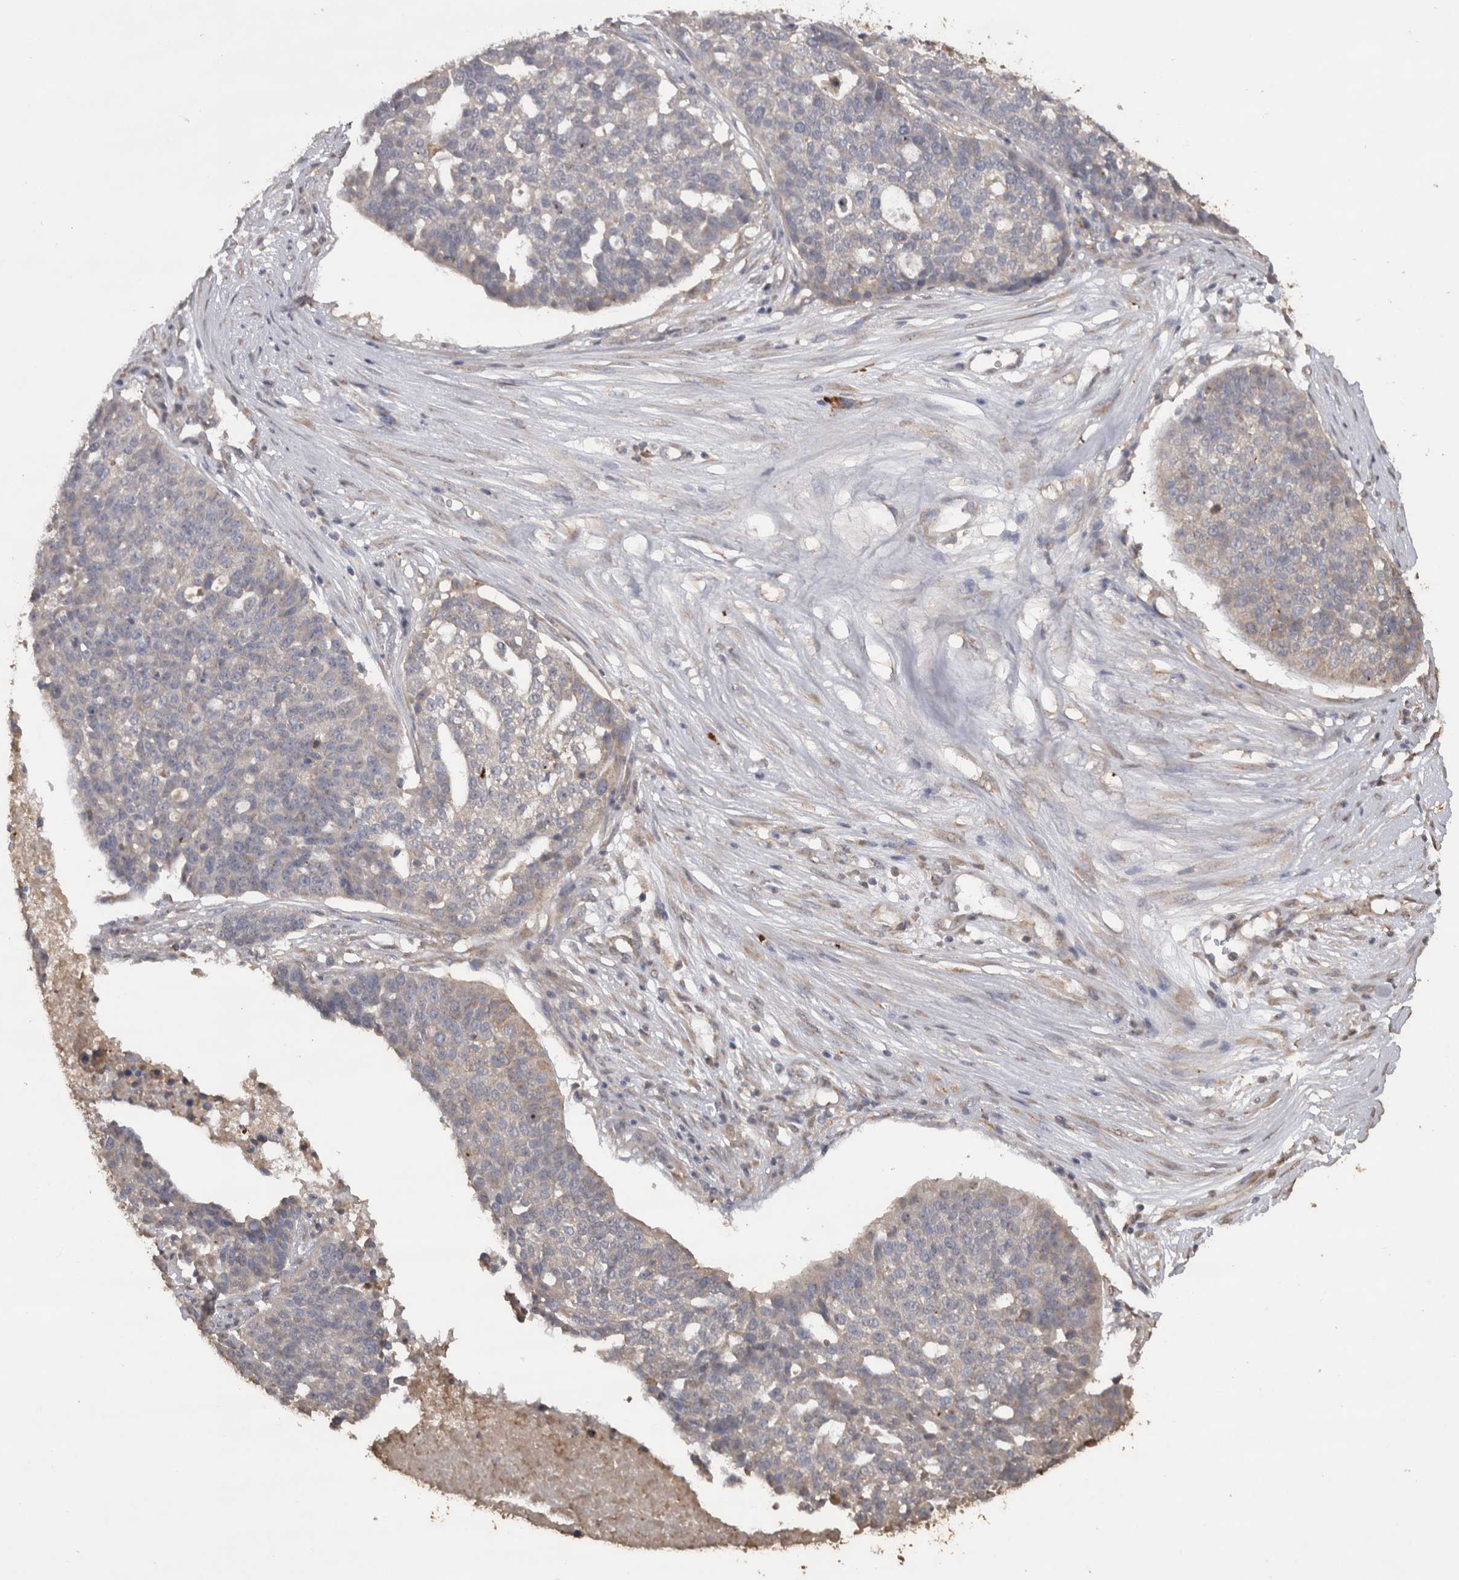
{"staining": {"intensity": "negative", "quantity": "none", "location": "none"}, "tissue": "ovarian cancer", "cell_type": "Tumor cells", "image_type": "cancer", "snomed": [{"axis": "morphology", "description": "Cystadenocarcinoma, serous, NOS"}, {"axis": "topography", "description": "Ovary"}], "caption": "Image shows no protein staining in tumor cells of ovarian cancer (serous cystadenocarcinoma) tissue. The staining was performed using DAB to visualize the protein expression in brown, while the nuclei were stained in blue with hematoxylin (Magnification: 20x).", "gene": "CRELD2", "patient": {"sex": "female", "age": 59}}